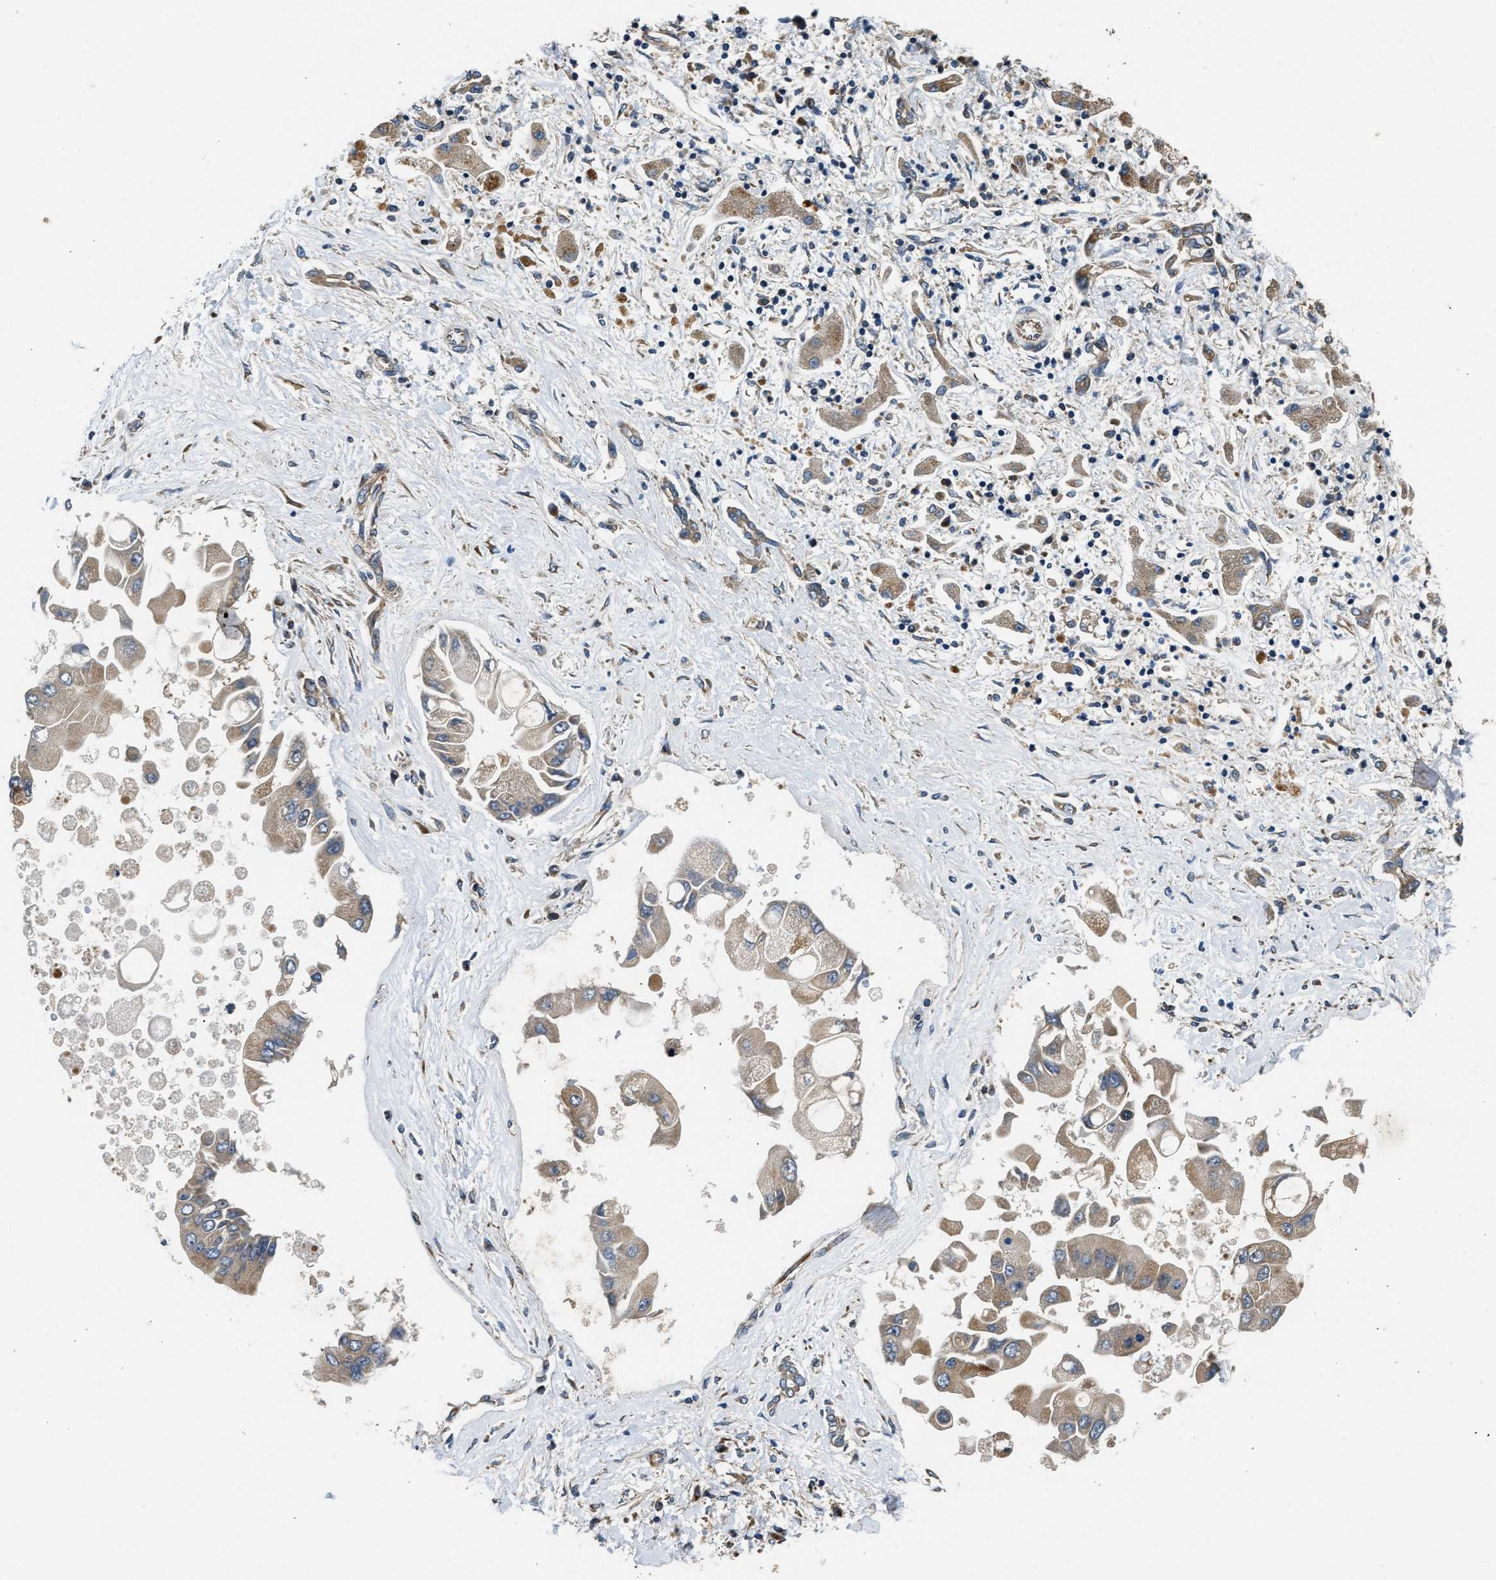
{"staining": {"intensity": "weak", "quantity": ">75%", "location": "cytoplasmic/membranous"}, "tissue": "liver cancer", "cell_type": "Tumor cells", "image_type": "cancer", "snomed": [{"axis": "morphology", "description": "Cholangiocarcinoma"}, {"axis": "topography", "description": "Liver"}], "caption": "Protein analysis of liver cancer tissue exhibits weak cytoplasmic/membranous expression in approximately >75% of tumor cells.", "gene": "PNPLA8", "patient": {"sex": "male", "age": 50}}